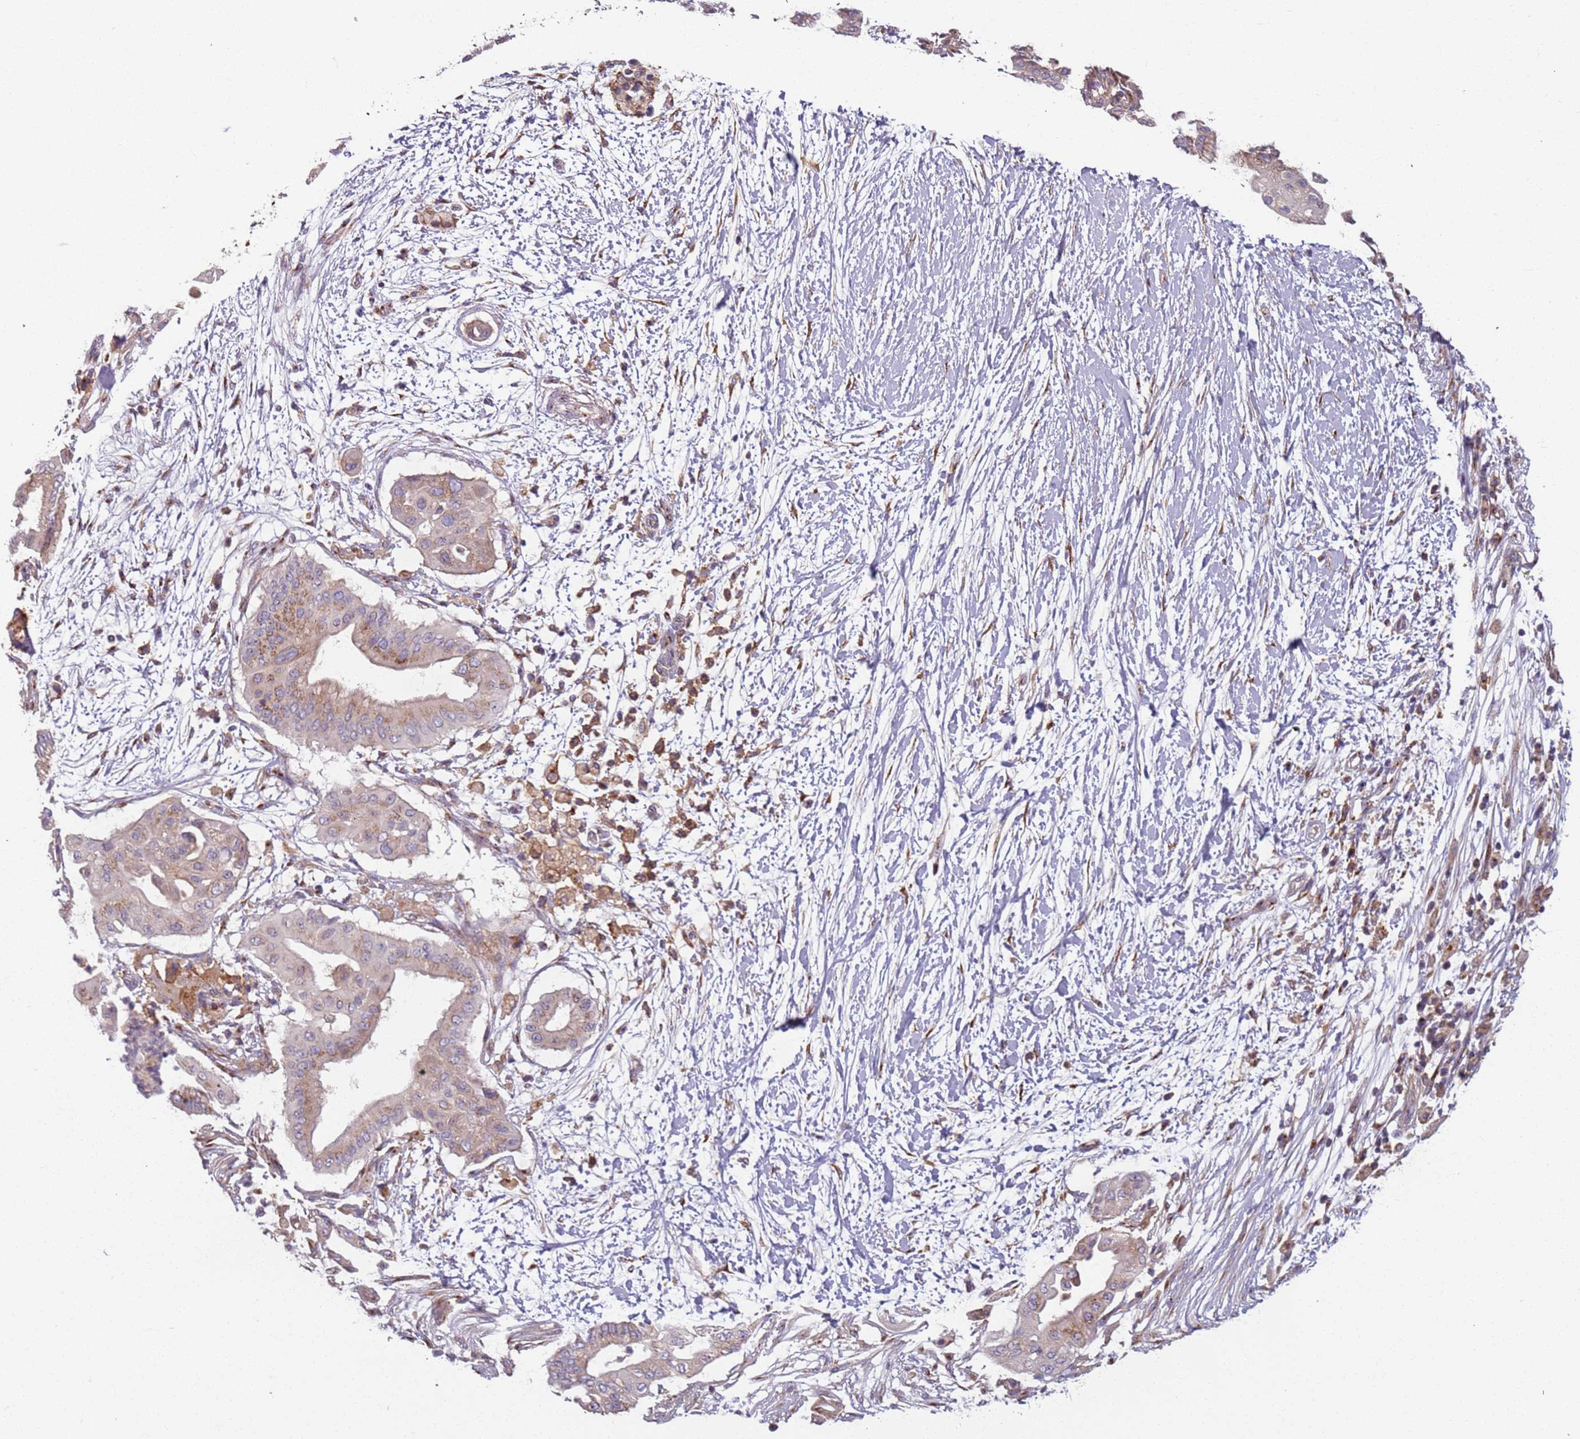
{"staining": {"intensity": "moderate", "quantity": "<25%", "location": "cytoplasmic/membranous"}, "tissue": "pancreatic cancer", "cell_type": "Tumor cells", "image_type": "cancer", "snomed": [{"axis": "morphology", "description": "Adenocarcinoma, NOS"}, {"axis": "topography", "description": "Pancreas"}], "caption": "Immunohistochemical staining of pancreatic cancer (adenocarcinoma) reveals low levels of moderate cytoplasmic/membranous staining in approximately <25% of tumor cells. (brown staining indicates protein expression, while blue staining denotes nuclei).", "gene": "AKTIP", "patient": {"sex": "male", "age": 68}}